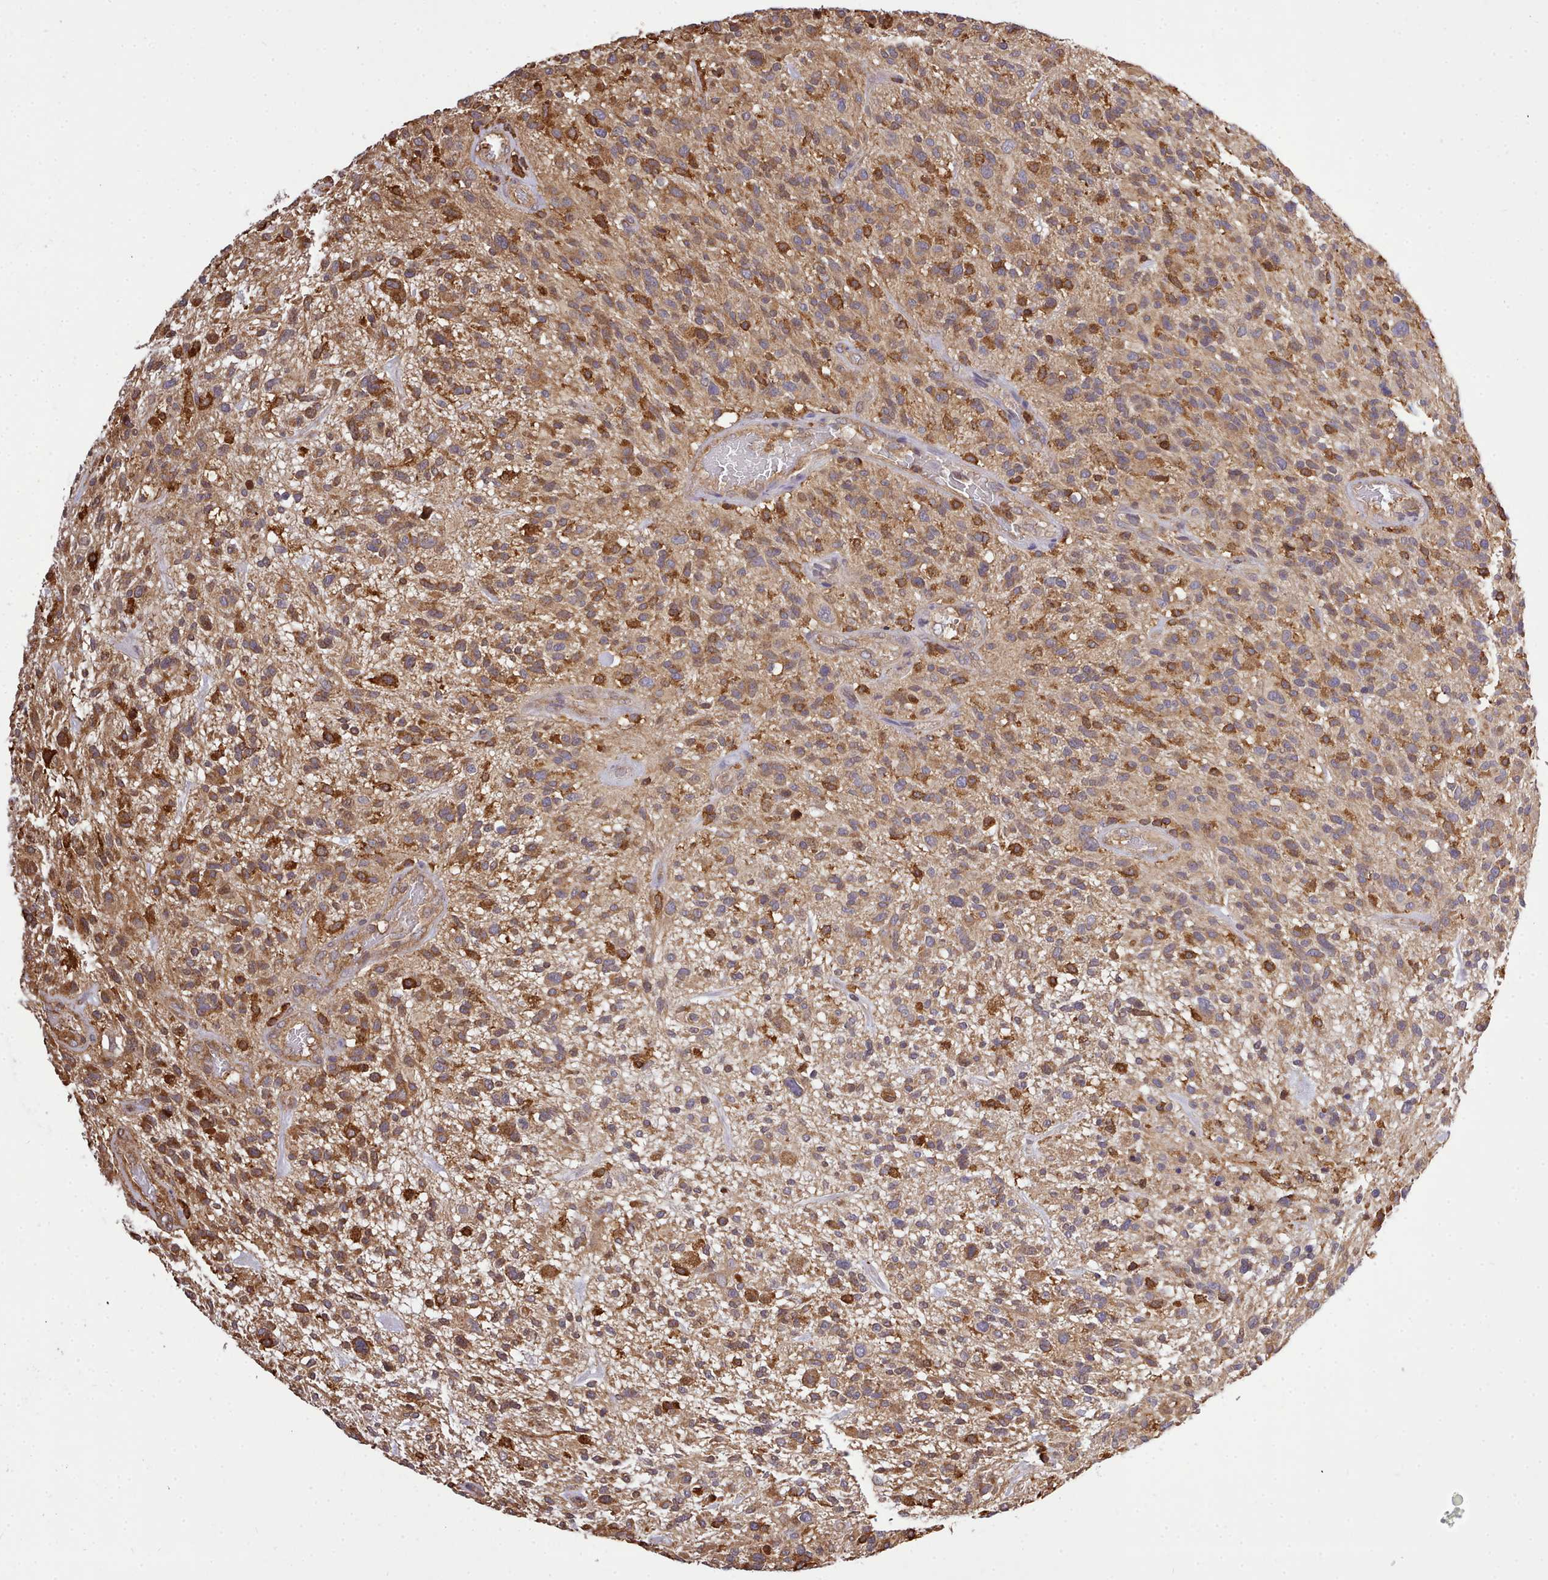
{"staining": {"intensity": "moderate", "quantity": ">75%", "location": "cytoplasmic/membranous"}, "tissue": "glioma", "cell_type": "Tumor cells", "image_type": "cancer", "snomed": [{"axis": "morphology", "description": "Glioma, malignant, High grade"}, {"axis": "topography", "description": "Brain"}], "caption": "High-magnification brightfield microscopy of glioma stained with DAB (brown) and counterstained with hematoxylin (blue). tumor cells exhibit moderate cytoplasmic/membranous staining is seen in about>75% of cells. (Stains: DAB in brown, nuclei in blue, Microscopy: brightfield microscopy at high magnification).", "gene": "CAPZA1", "patient": {"sex": "male", "age": 47}}